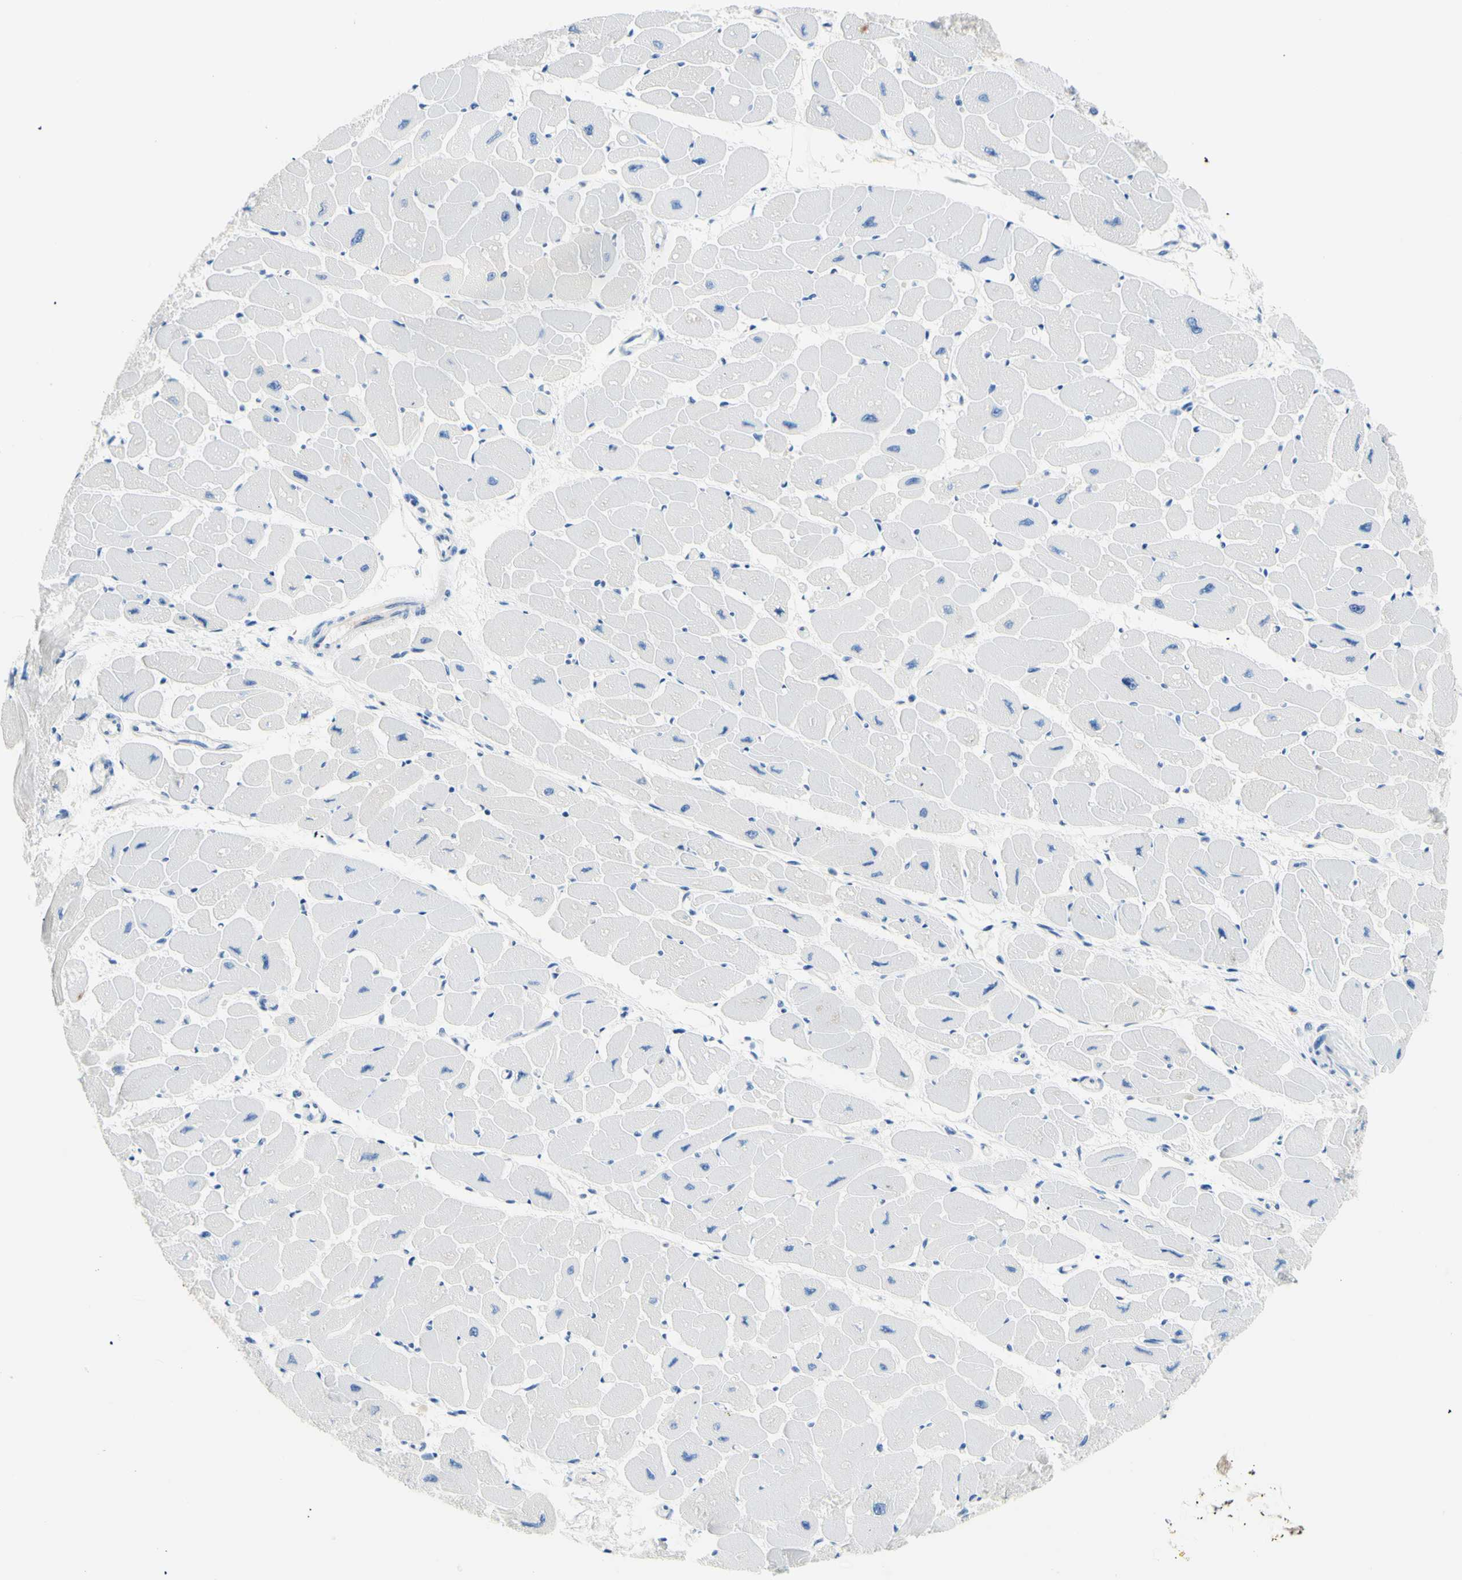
{"staining": {"intensity": "negative", "quantity": "none", "location": "none"}, "tissue": "heart muscle", "cell_type": "Cardiomyocytes", "image_type": "normal", "snomed": [{"axis": "morphology", "description": "Normal tissue, NOS"}, {"axis": "topography", "description": "Heart"}], "caption": "Heart muscle was stained to show a protein in brown. There is no significant positivity in cardiomyocytes. (Brightfield microscopy of DAB IHC at high magnification).", "gene": "HPCA", "patient": {"sex": "female", "age": 54}}